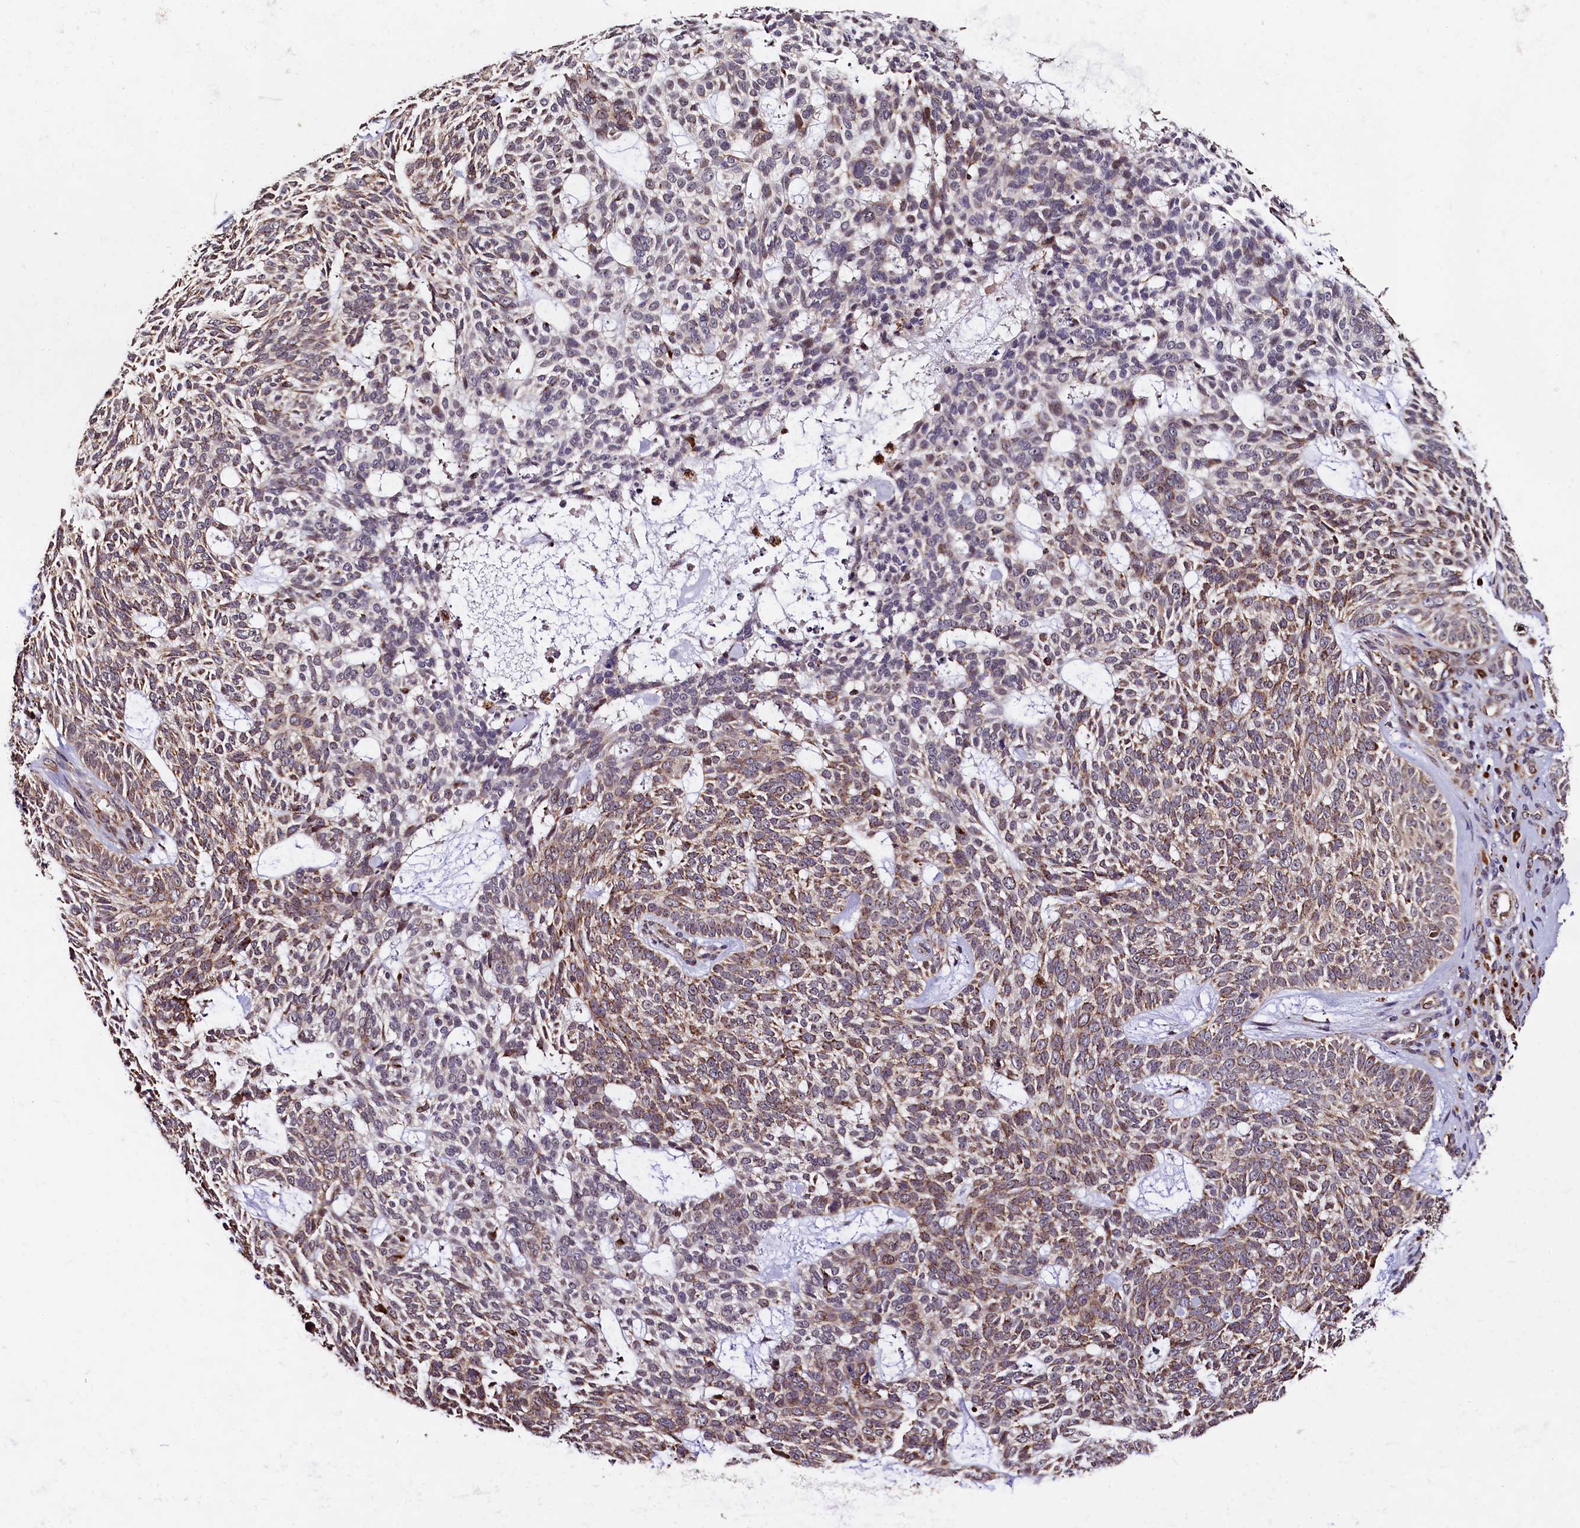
{"staining": {"intensity": "weak", "quantity": "<25%", "location": "cytoplasmic/membranous"}, "tissue": "skin cancer", "cell_type": "Tumor cells", "image_type": "cancer", "snomed": [{"axis": "morphology", "description": "Basal cell carcinoma"}, {"axis": "topography", "description": "Skin"}], "caption": "Basal cell carcinoma (skin) was stained to show a protein in brown. There is no significant expression in tumor cells. (DAB (3,3'-diaminobenzidine) IHC visualized using brightfield microscopy, high magnification).", "gene": "KLC2", "patient": {"sex": "male", "age": 75}}